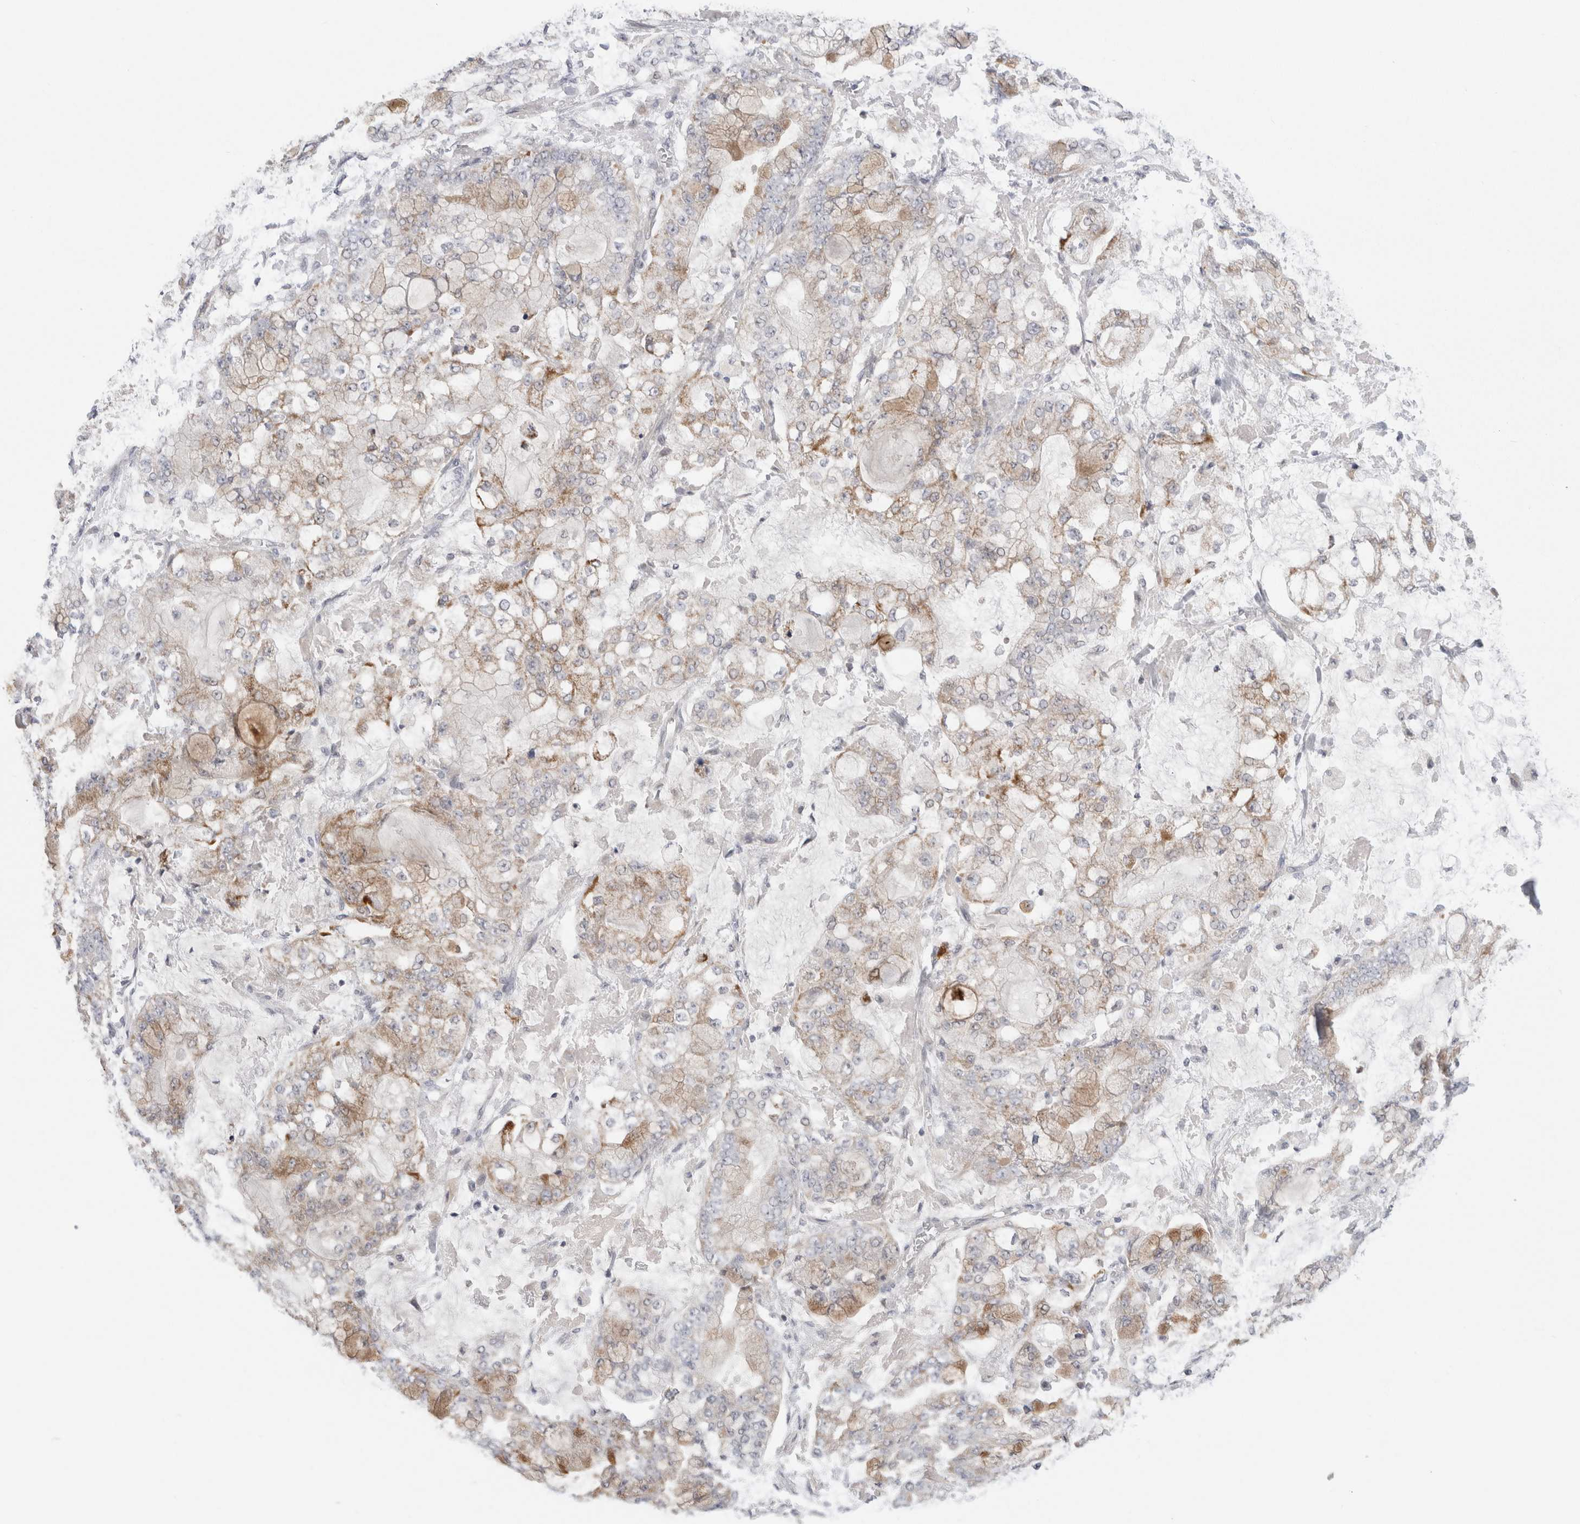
{"staining": {"intensity": "moderate", "quantity": "25%-75%", "location": "cytoplasmic/membranous"}, "tissue": "stomach cancer", "cell_type": "Tumor cells", "image_type": "cancer", "snomed": [{"axis": "morphology", "description": "Adenocarcinoma, NOS"}, {"axis": "topography", "description": "Stomach"}], "caption": "This histopathology image displays IHC staining of human stomach cancer (adenocarcinoma), with medium moderate cytoplasmic/membranous positivity in approximately 25%-75% of tumor cells.", "gene": "FAHD1", "patient": {"sex": "male", "age": 76}}